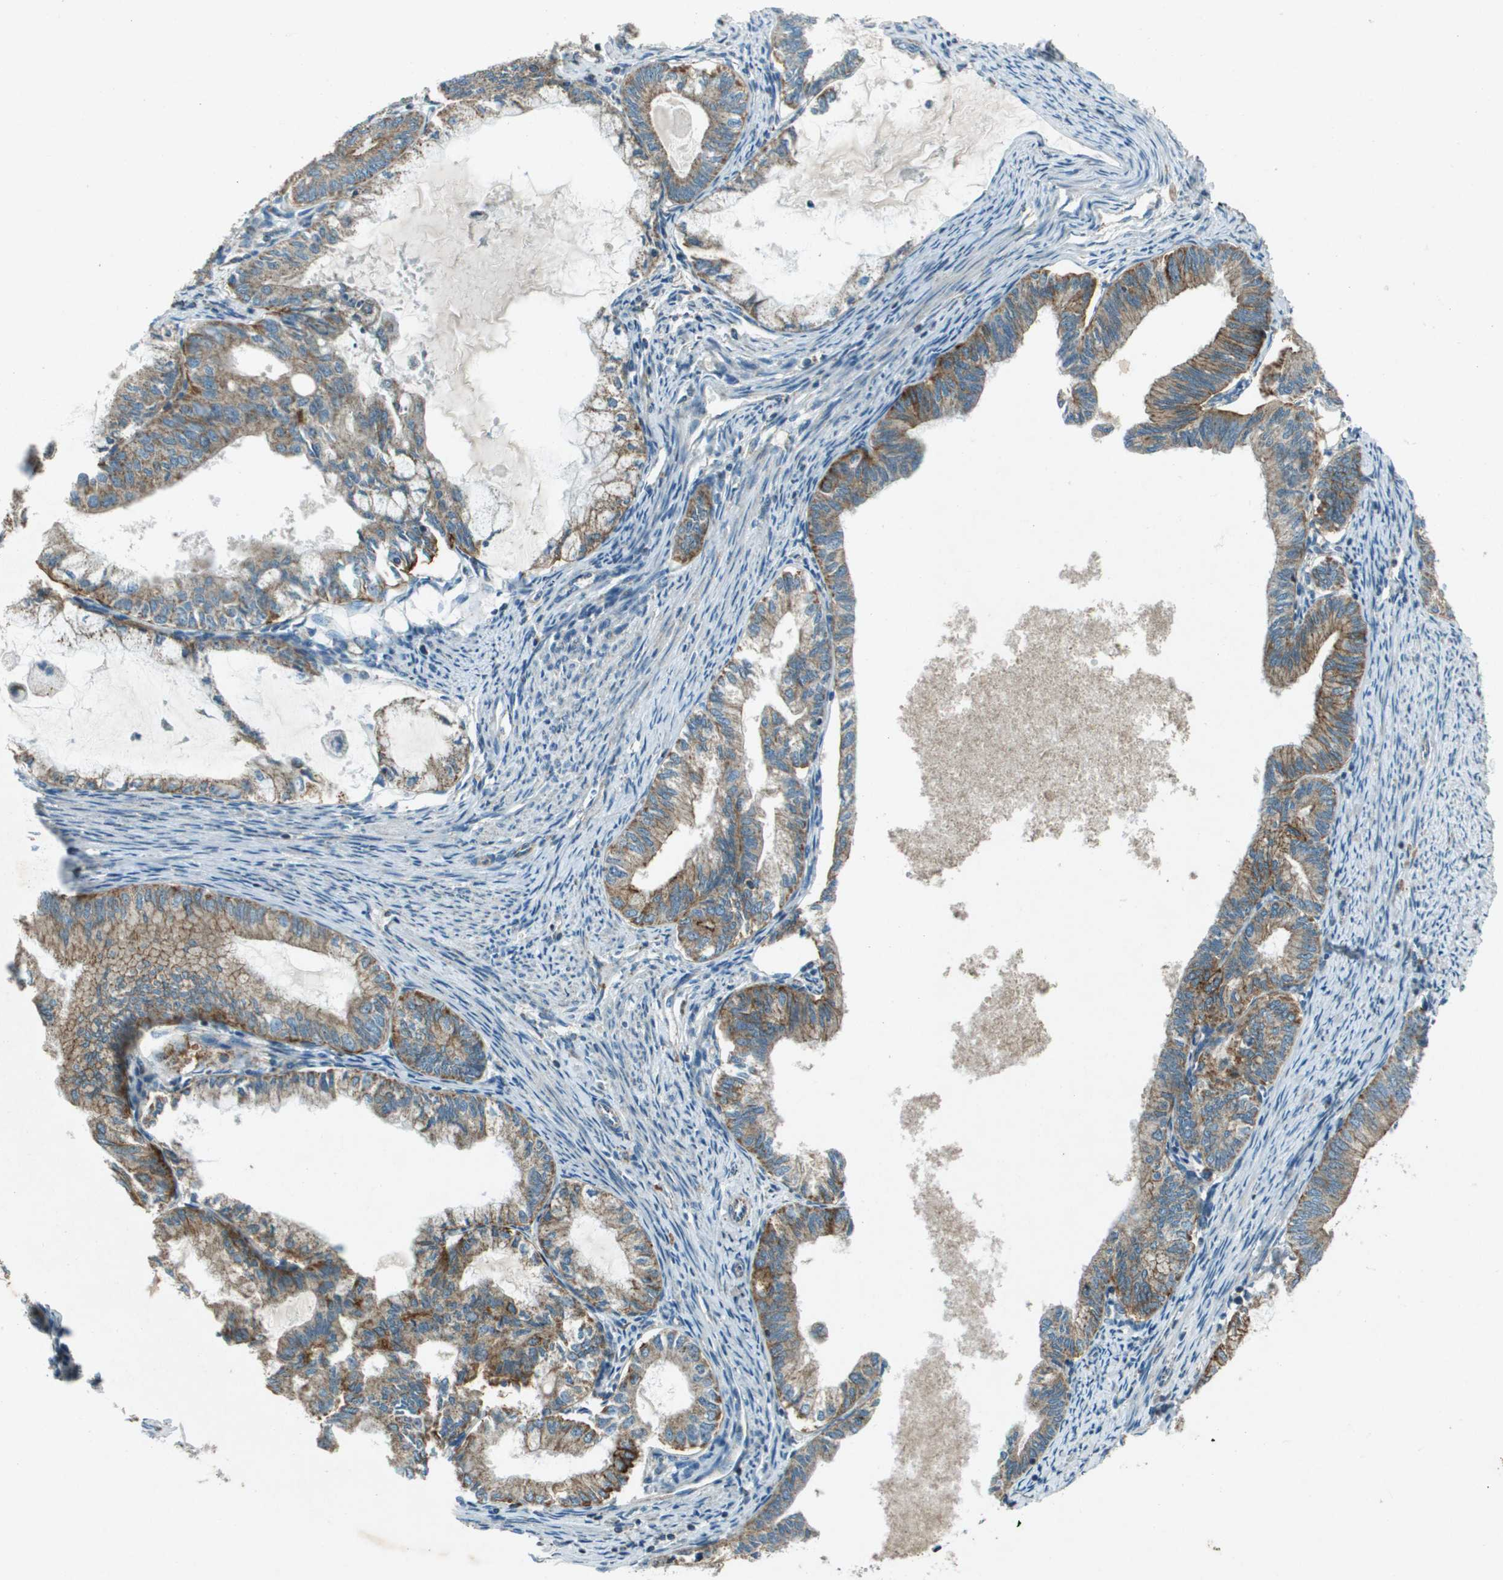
{"staining": {"intensity": "moderate", "quantity": ">75%", "location": "cytoplasmic/membranous"}, "tissue": "endometrial cancer", "cell_type": "Tumor cells", "image_type": "cancer", "snomed": [{"axis": "morphology", "description": "Adenocarcinoma, NOS"}, {"axis": "topography", "description": "Endometrium"}], "caption": "An immunohistochemistry (IHC) photomicrograph of neoplastic tissue is shown. Protein staining in brown highlights moderate cytoplasmic/membranous positivity in endometrial cancer (adenocarcinoma) within tumor cells.", "gene": "MIGA1", "patient": {"sex": "female", "age": 86}}